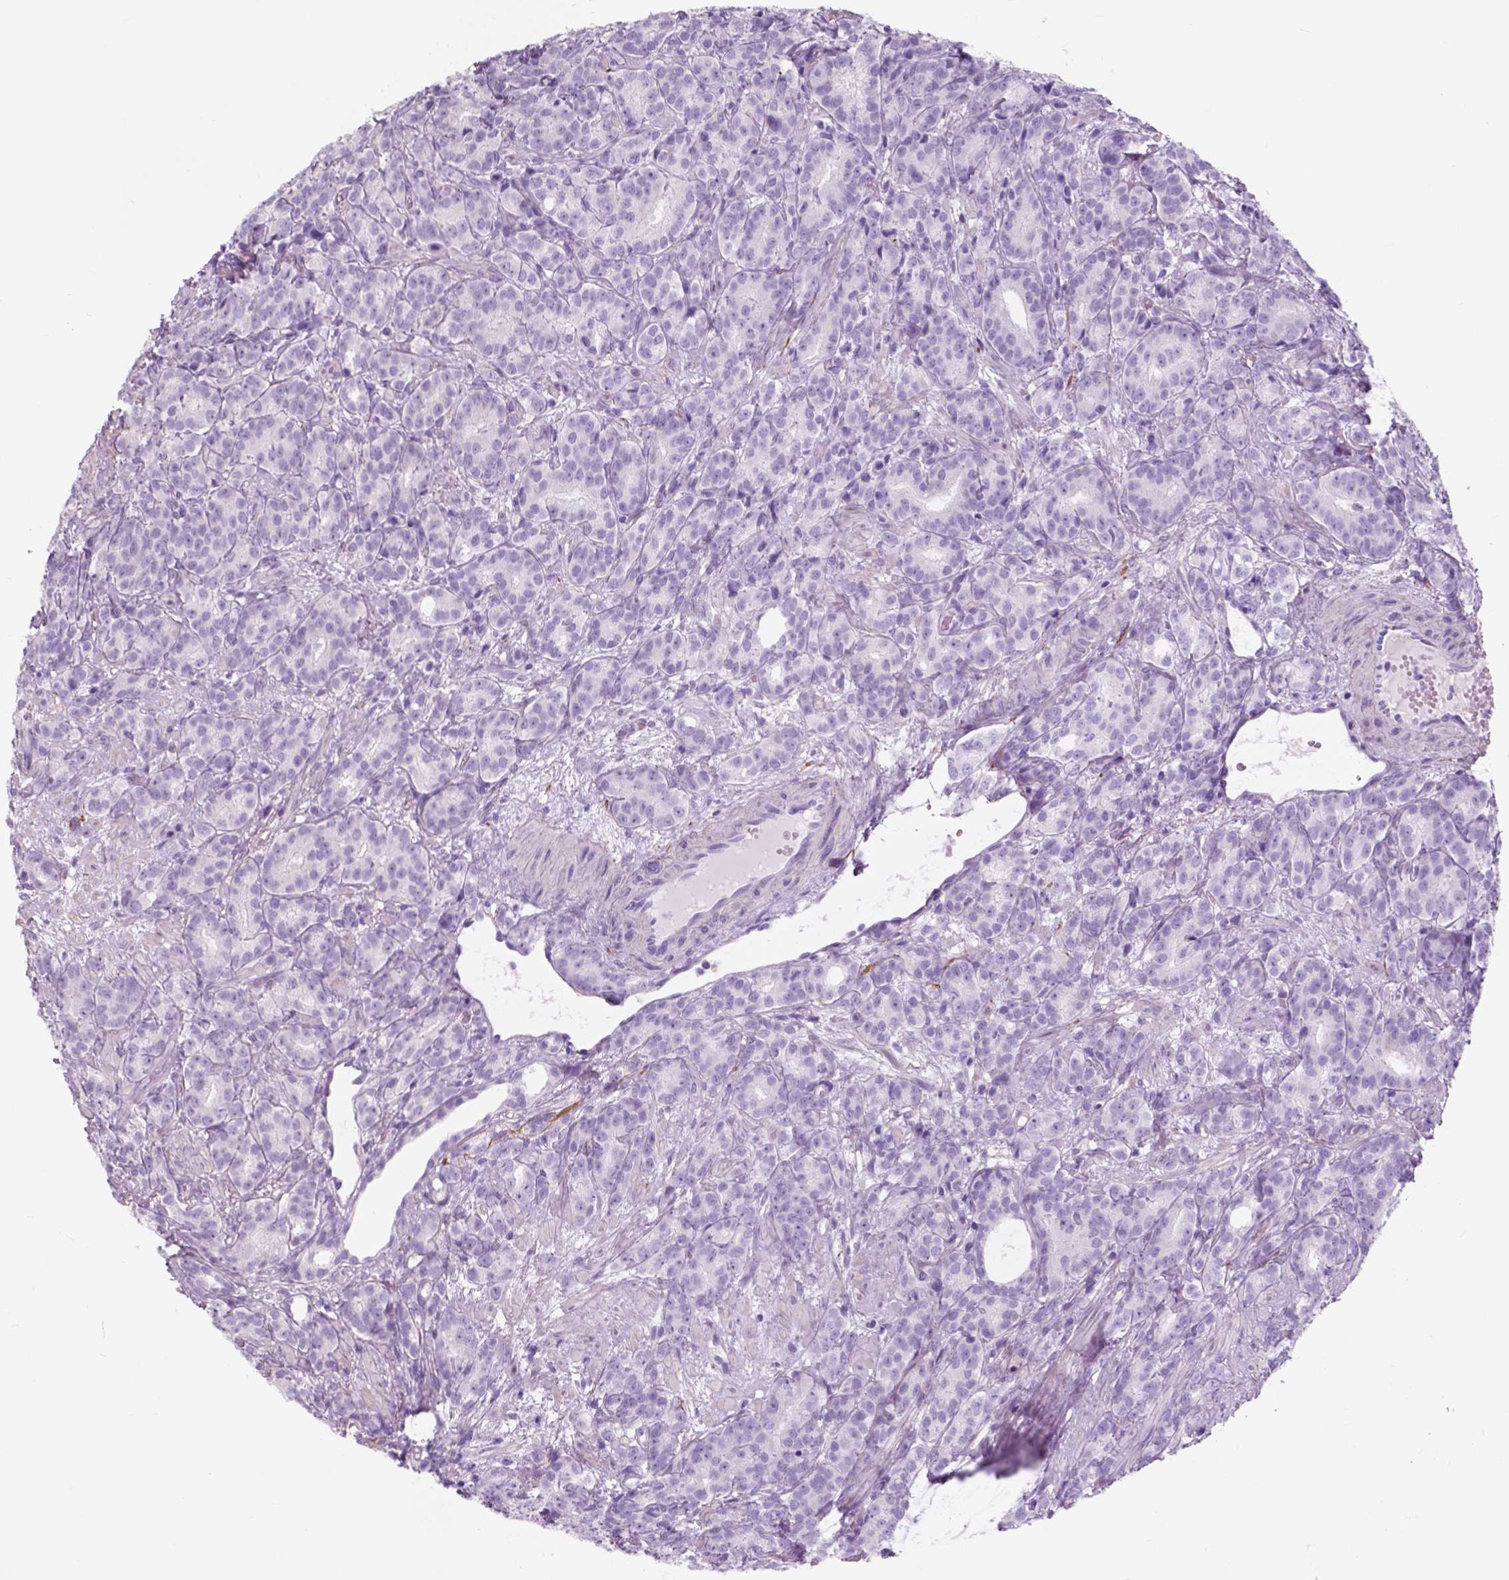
{"staining": {"intensity": "negative", "quantity": "none", "location": "none"}, "tissue": "prostate cancer", "cell_type": "Tumor cells", "image_type": "cancer", "snomed": [{"axis": "morphology", "description": "Adenocarcinoma, High grade"}, {"axis": "topography", "description": "Prostate"}], "caption": "Tumor cells are negative for protein expression in human prostate adenocarcinoma (high-grade).", "gene": "FXYD2", "patient": {"sex": "male", "age": 90}}